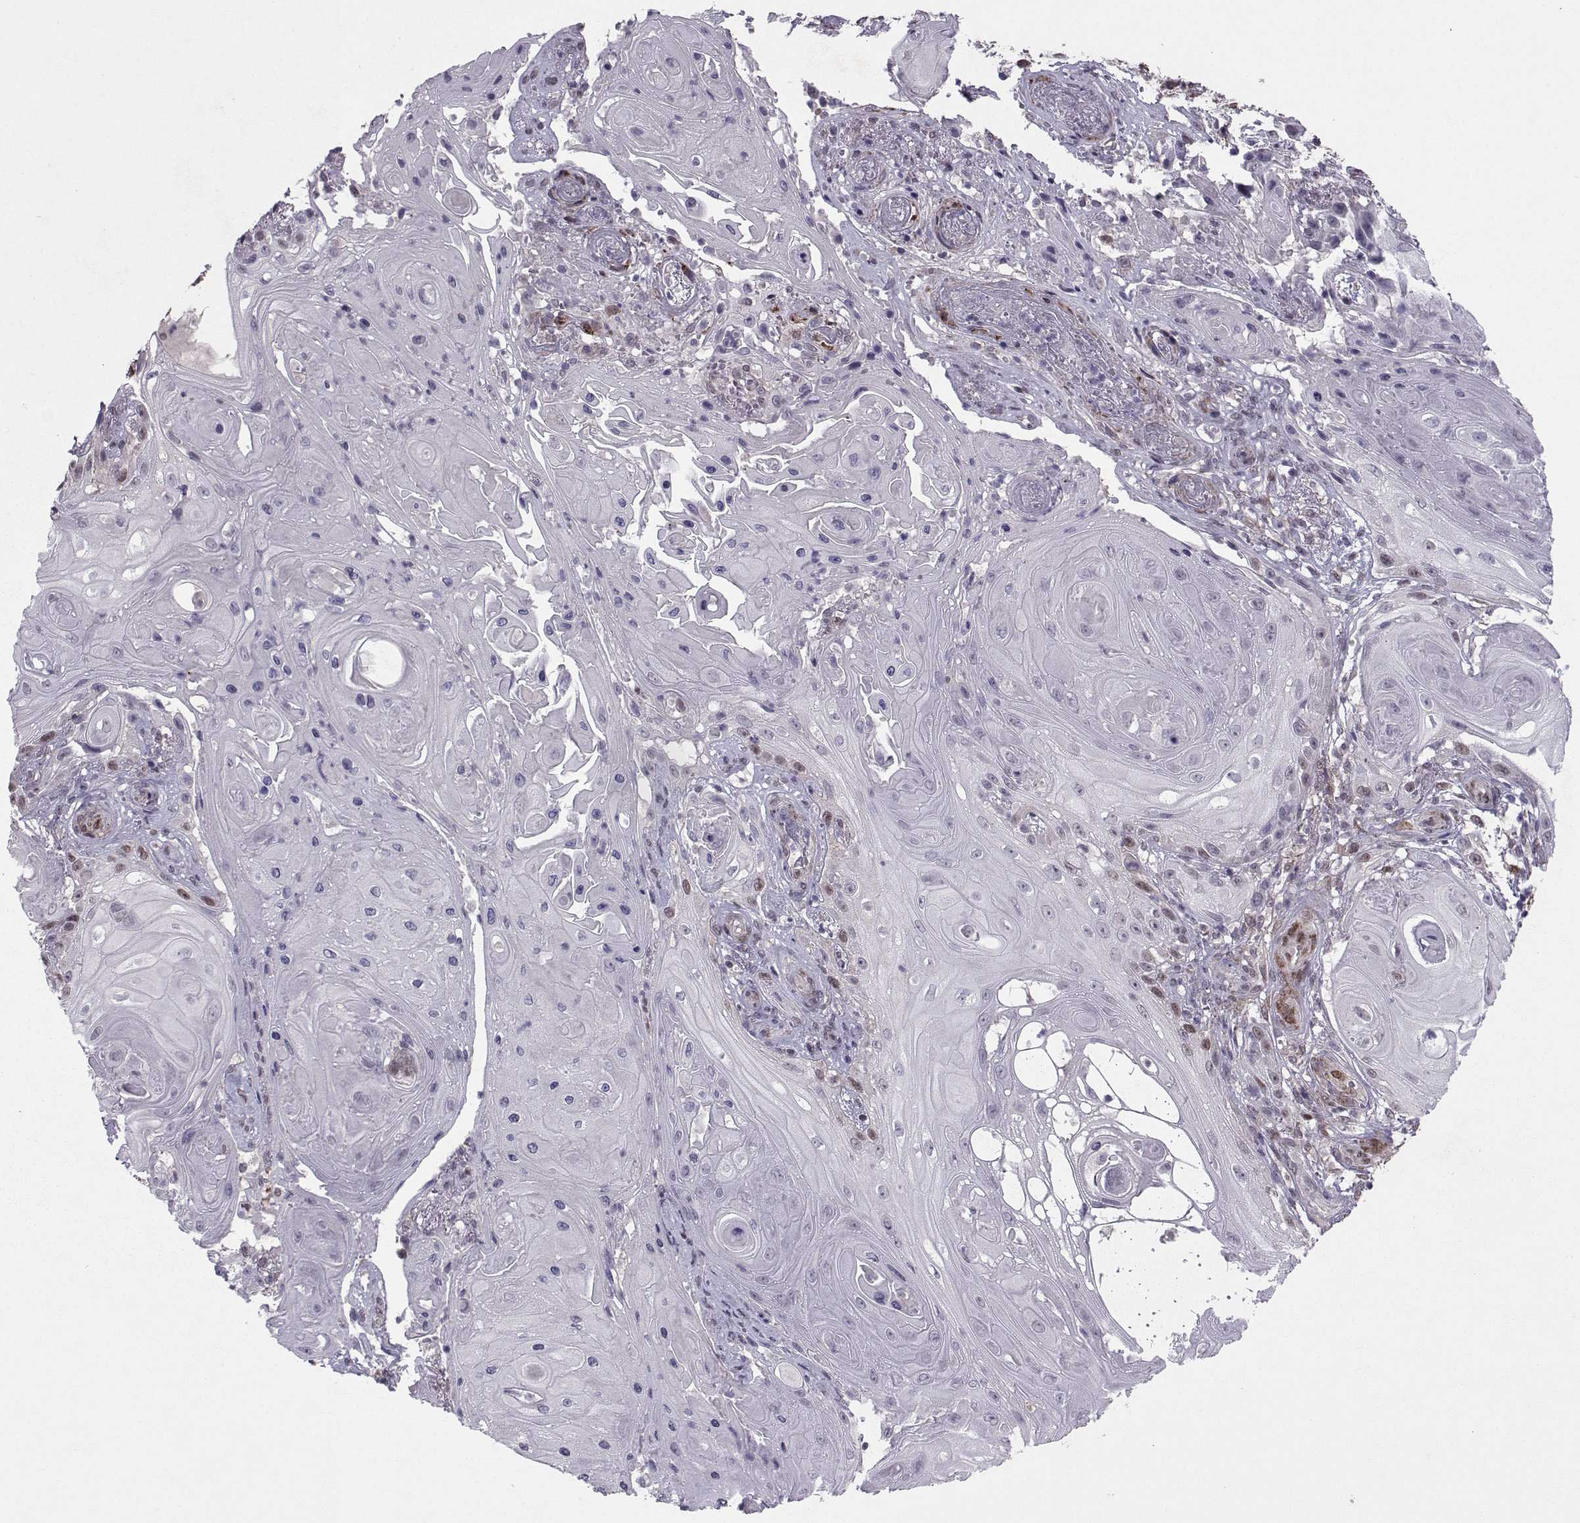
{"staining": {"intensity": "moderate", "quantity": "<25%", "location": "nuclear"}, "tissue": "skin cancer", "cell_type": "Tumor cells", "image_type": "cancer", "snomed": [{"axis": "morphology", "description": "Squamous cell carcinoma, NOS"}, {"axis": "topography", "description": "Skin"}], "caption": "Immunohistochemical staining of human squamous cell carcinoma (skin) reveals low levels of moderate nuclear protein positivity in about <25% of tumor cells.", "gene": "CDK4", "patient": {"sex": "male", "age": 62}}